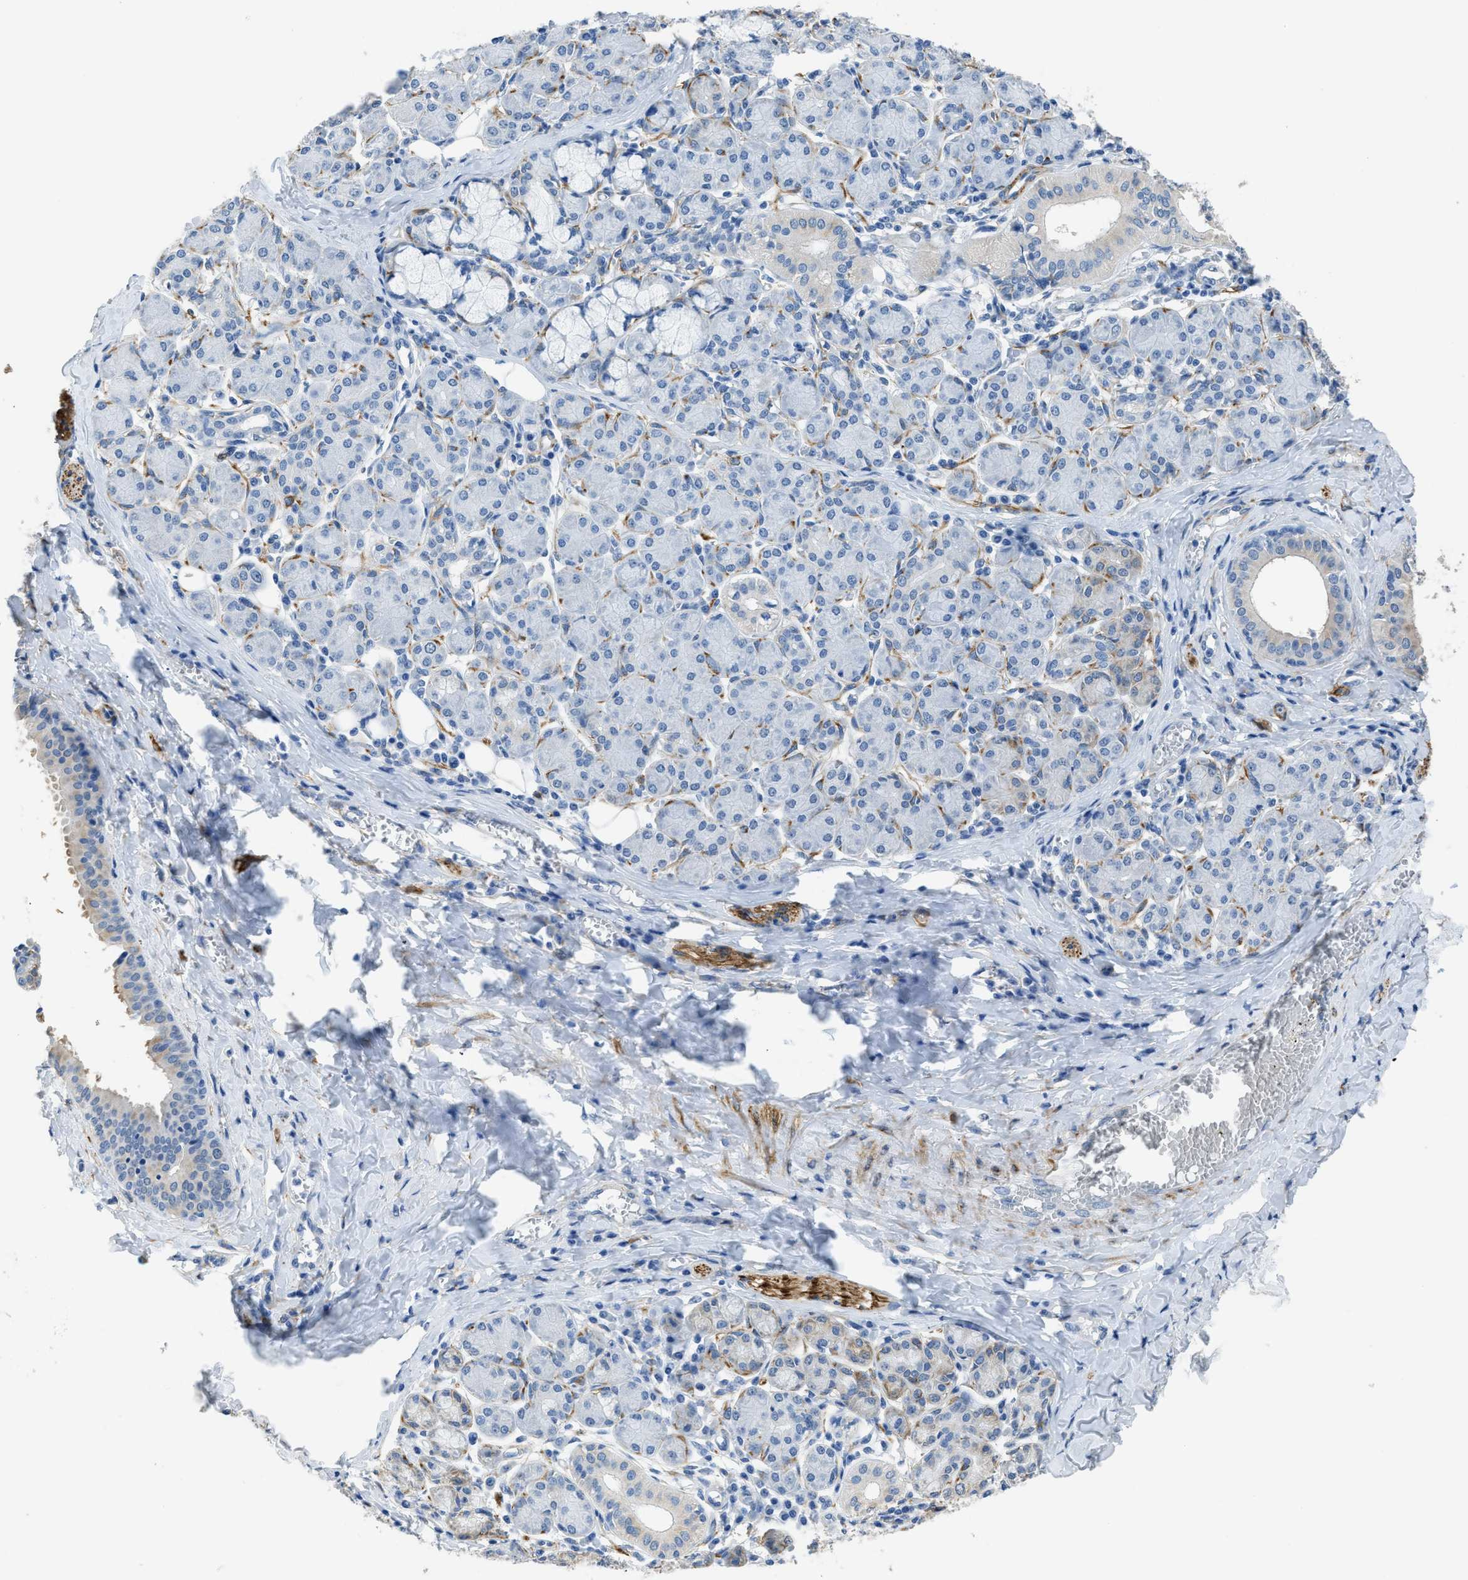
{"staining": {"intensity": "negative", "quantity": "none", "location": "none"}, "tissue": "salivary gland", "cell_type": "Glandular cells", "image_type": "normal", "snomed": [{"axis": "morphology", "description": "Normal tissue, NOS"}, {"axis": "morphology", "description": "Inflammation, NOS"}, {"axis": "topography", "description": "Lymph node"}, {"axis": "topography", "description": "Salivary gland"}], "caption": "Micrograph shows no protein expression in glandular cells of benign salivary gland.", "gene": "ZSWIM5", "patient": {"sex": "male", "age": 3}}